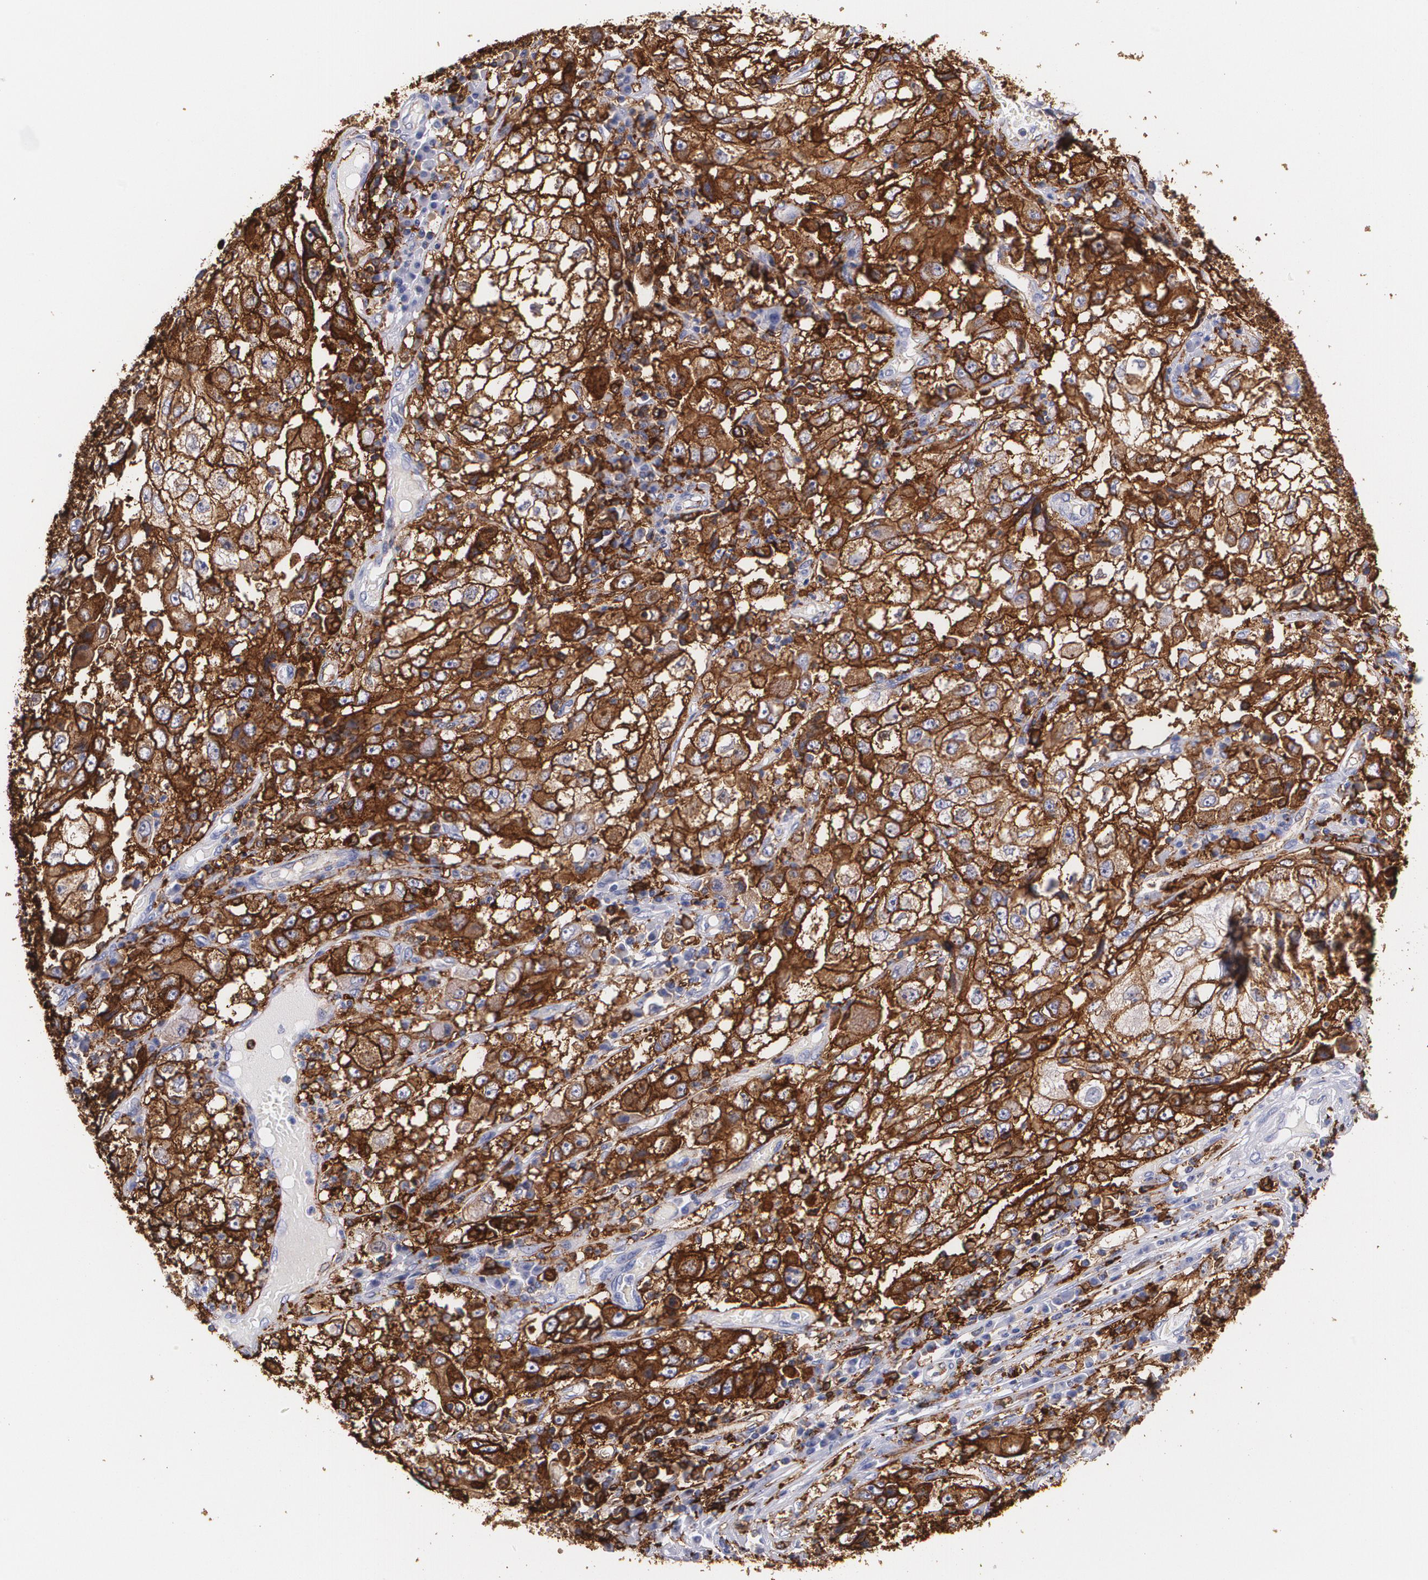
{"staining": {"intensity": "strong", "quantity": ">75%", "location": "cytoplasmic/membranous"}, "tissue": "cervical cancer", "cell_type": "Tumor cells", "image_type": "cancer", "snomed": [{"axis": "morphology", "description": "Squamous cell carcinoma, NOS"}, {"axis": "topography", "description": "Cervix"}], "caption": "An image of human squamous cell carcinoma (cervical) stained for a protein exhibits strong cytoplasmic/membranous brown staining in tumor cells.", "gene": "HLA-DRA", "patient": {"sex": "female", "age": 36}}